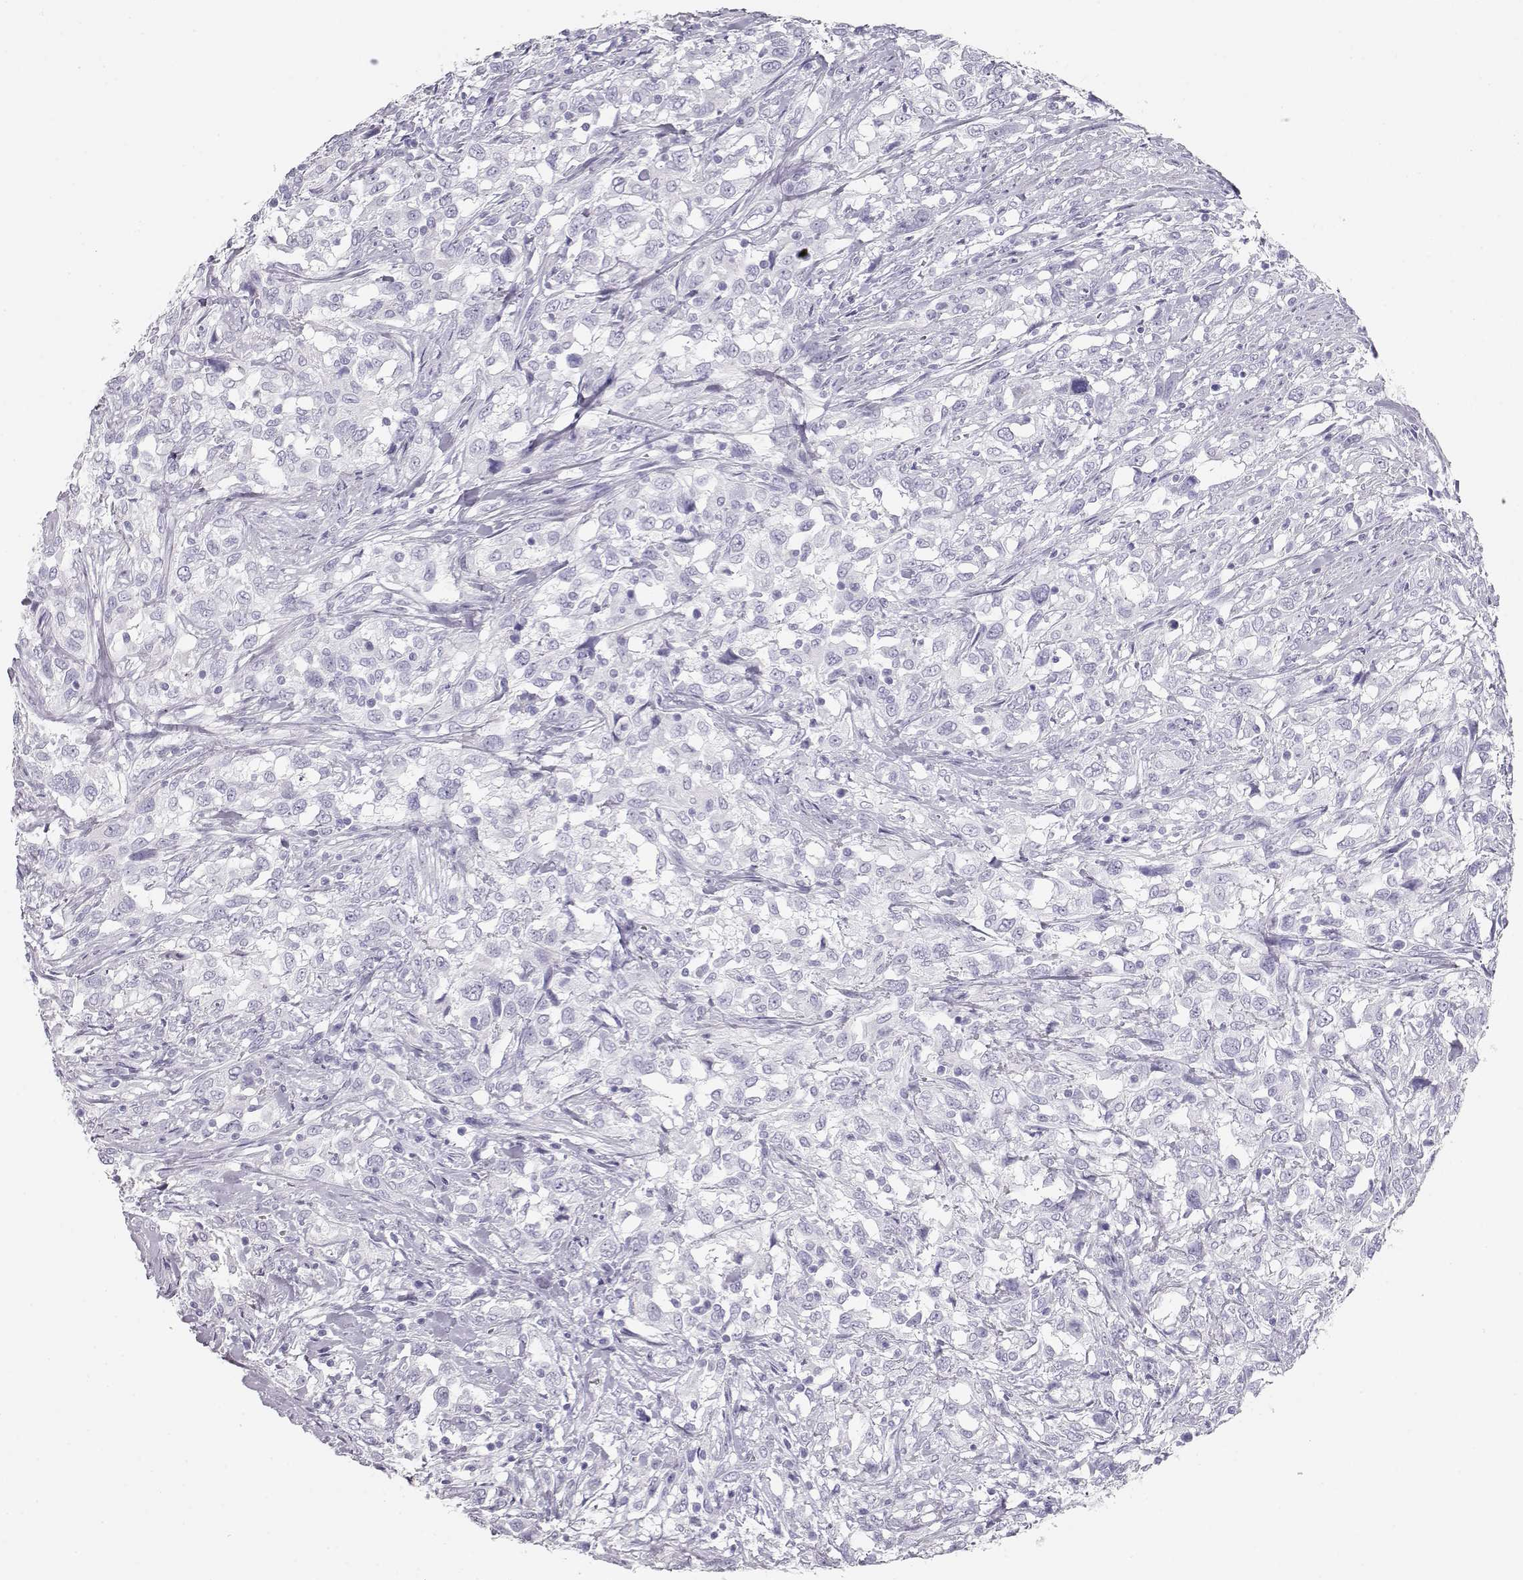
{"staining": {"intensity": "negative", "quantity": "none", "location": "none"}, "tissue": "urothelial cancer", "cell_type": "Tumor cells", "image_type": "cancer", "snomed": [{"axis": "morphology", "description": "Urothelial carcinoma, NOS"}, {"axis": "morphology", "description": "Urothelial carcinoma, High grade"}, {"axis": "topography", "description": "Urinary bladder"}], "caption": "An immunohistochemistry micrograph of urothelial cancer is shown. There is no staining in tumor cells of urothelial cancer.", "gene": "TKTL1", "patient": {"sex": "female", "age": 64}}